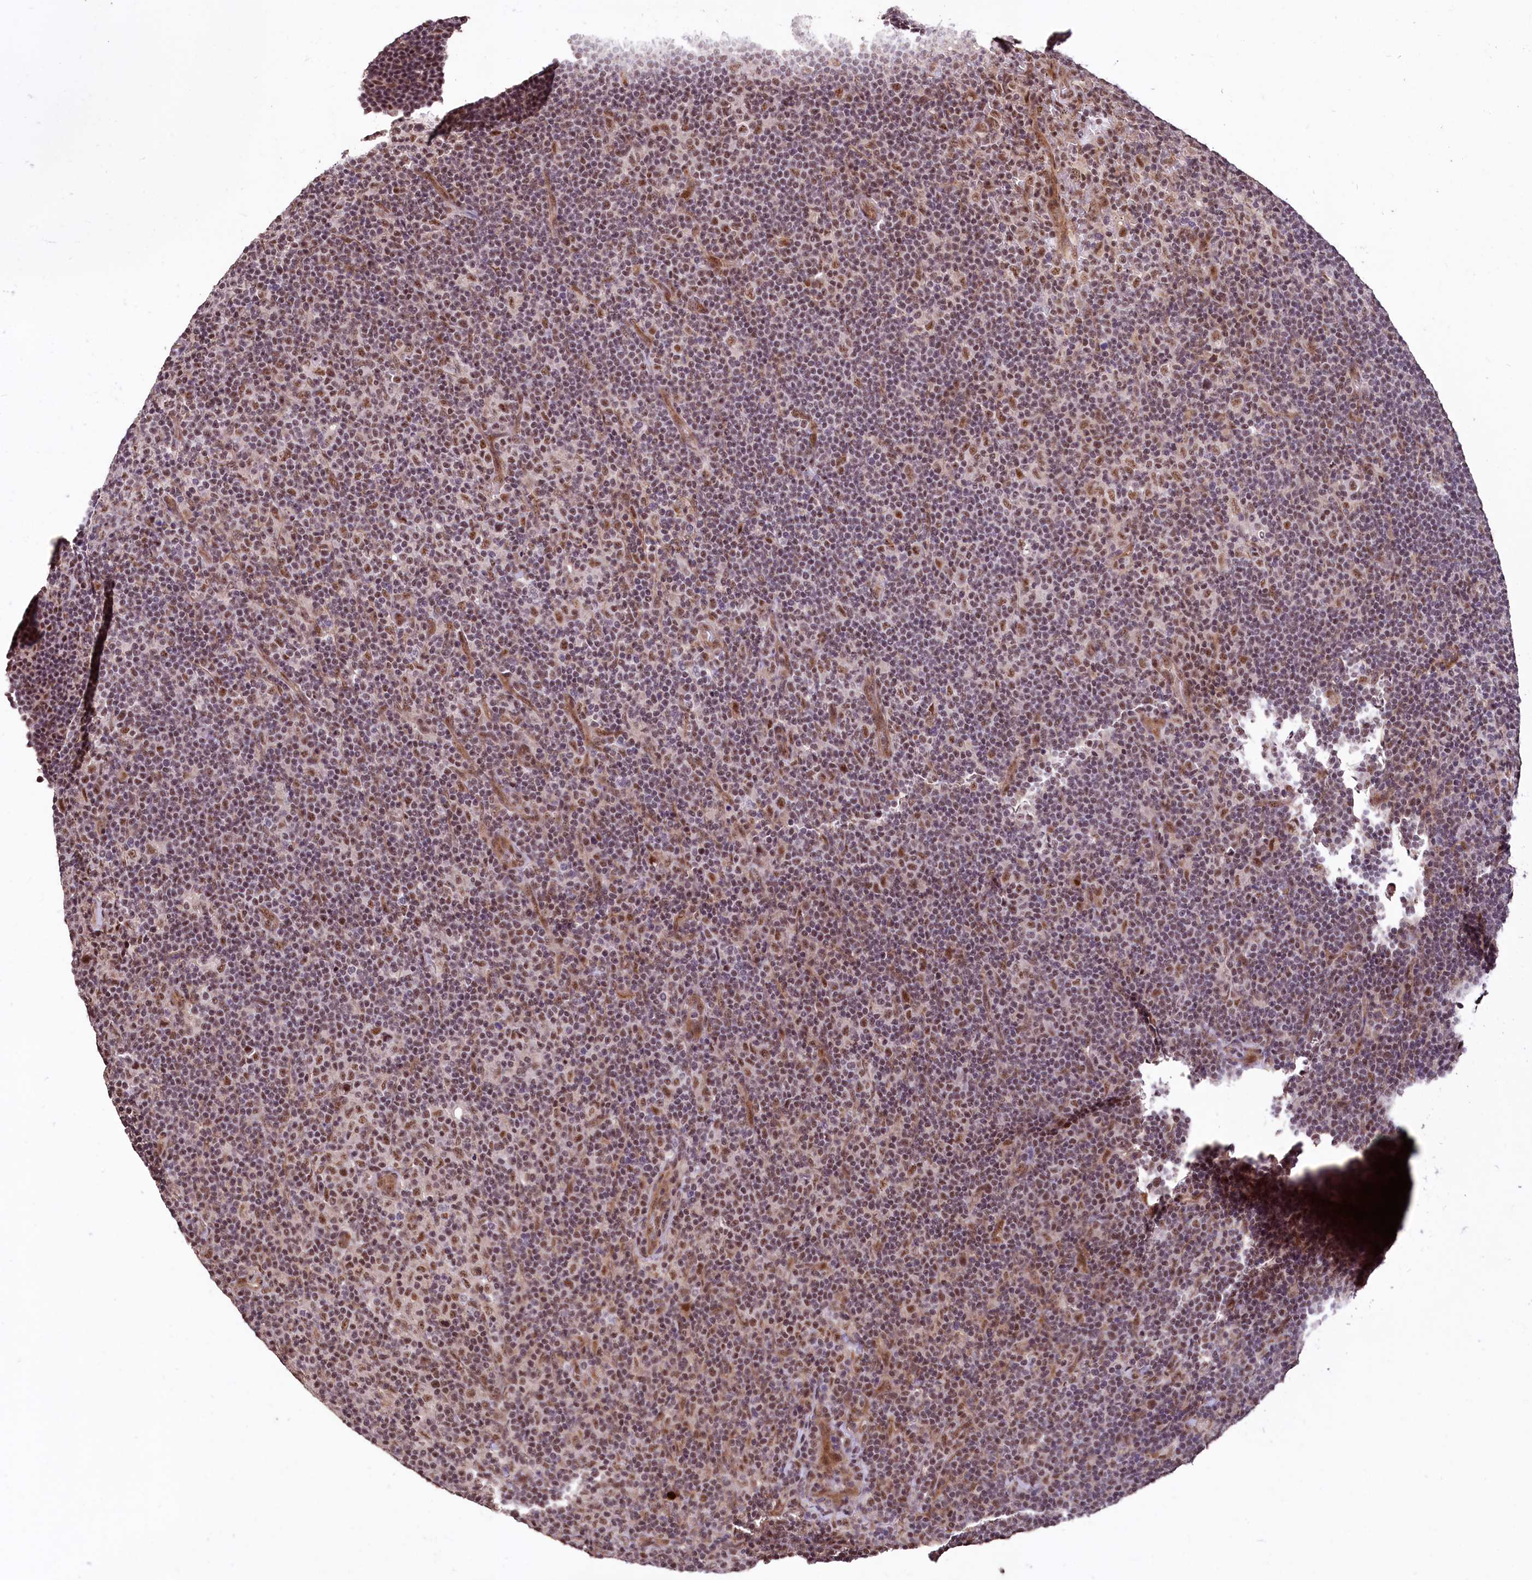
{"staining": {"intensity": "moderate", "quantity": ">75%", "location": "nuclear"}, "tissue": "lymphoma", "cell_type": "Tumor cells", "image_type": "cancer", "snomed": [{"axis": "morphology", "description": "Hodgkin's disease, NOS"}, {"axis": "topography", "description": "Lymph node"}], "caption": "A micrograph of human Hodgkin's disease stained for a protein displays moderate nuclear brown staining in tumor cells.", "gene": "SFSWAP", "patient": {"sex": "female", "age": 57}}